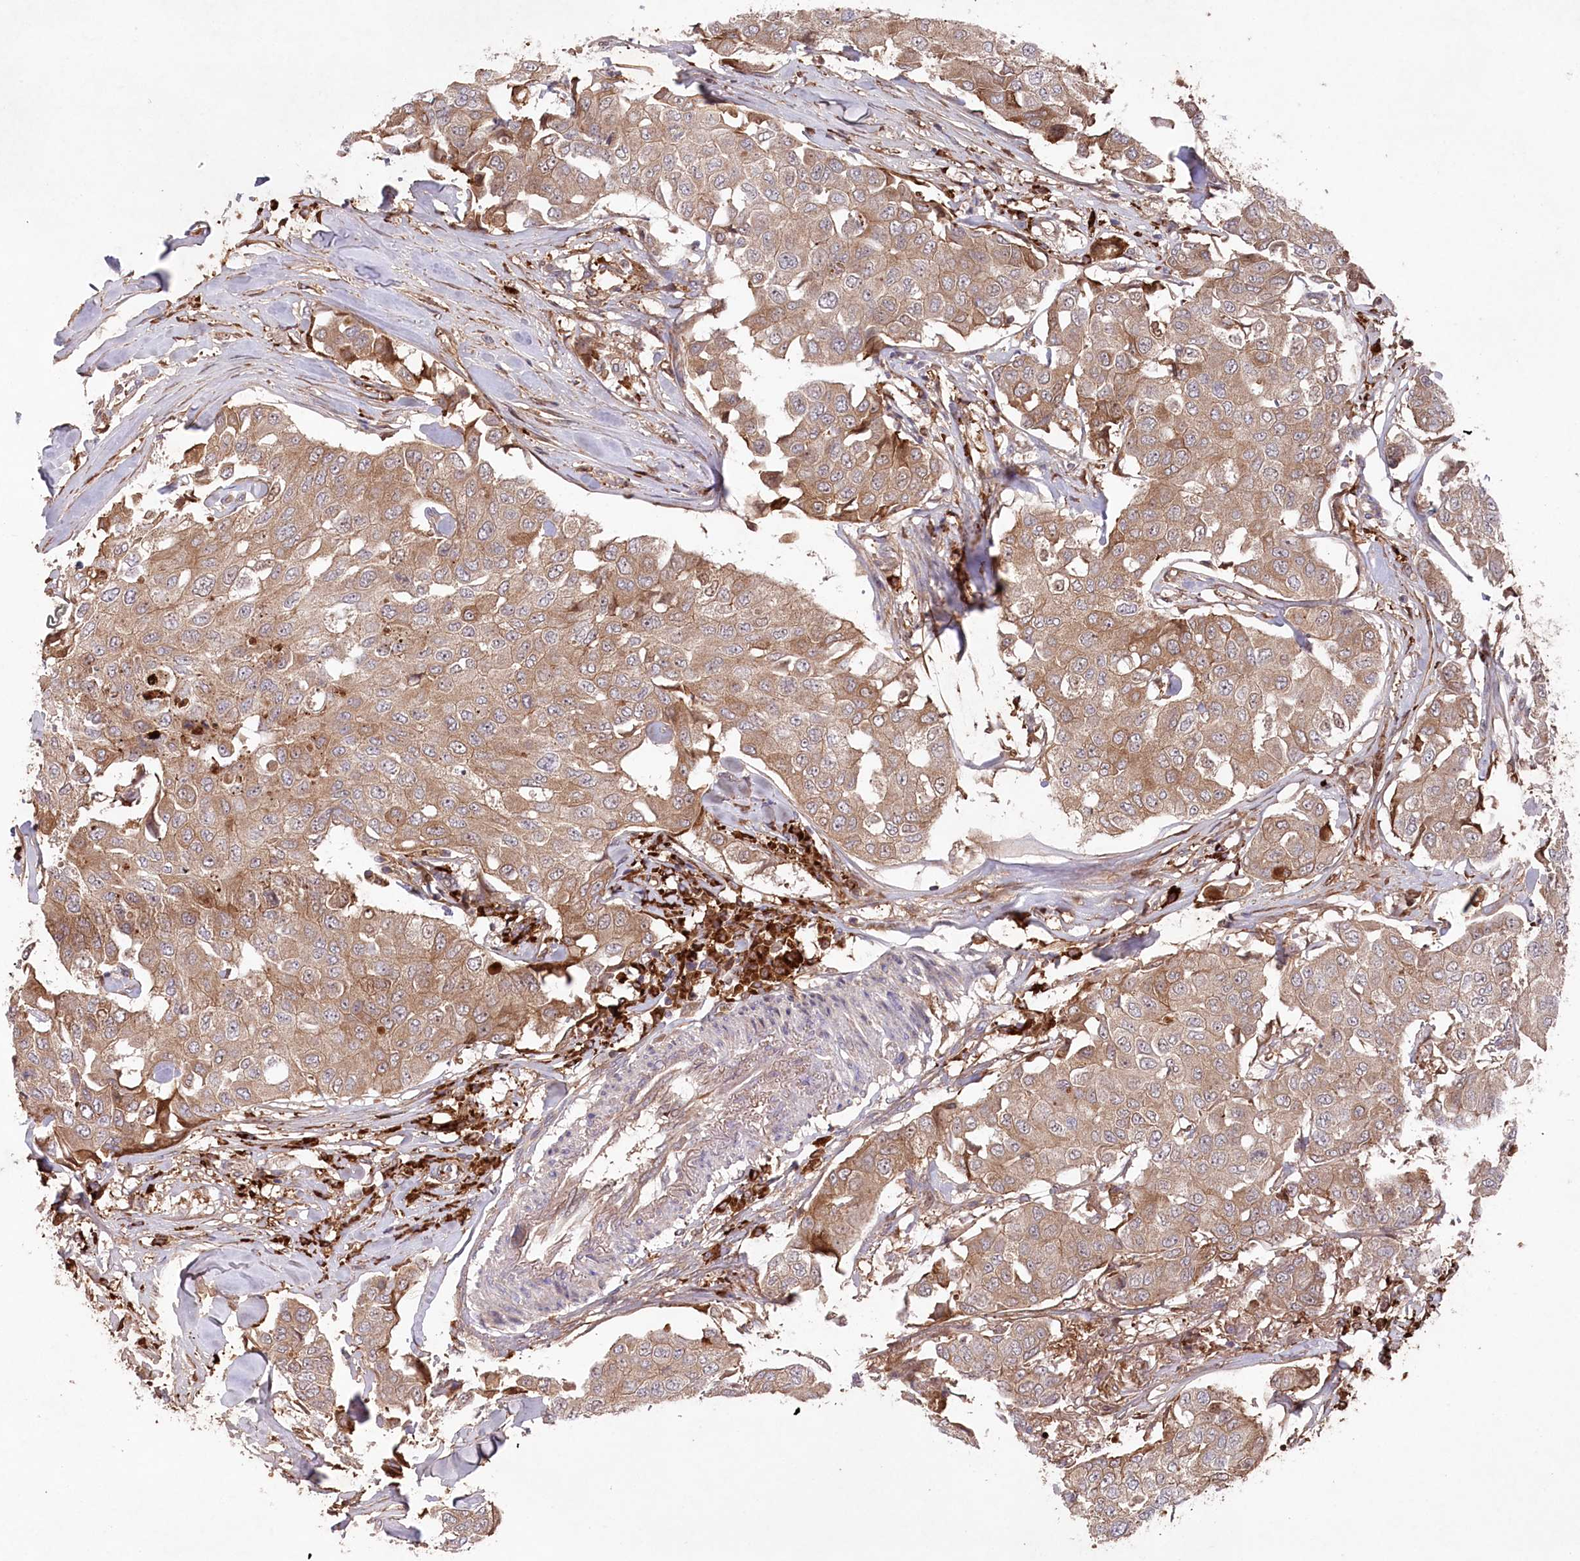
{"staining": {"intensity": "moderate", "quantity": ">75%", "location": "cytoplasmic/membranous"}, "tissue": "breast cancer", "cell_type": "Tumor cells", "image_type": "cancer", "snomed": [{"axis": "morphology", "description": "Duct carcinoma"}, {"axis": "topography", "description": "Breast"}], "caption": "Immunohistochemical staining of human breast infiltrating ductal carcinoma exhibits moderate cytoplasmic/membranous protein positivity in about >75% of tumor cells.", "gene": "PPP1R21", "patient": {"sex": "female", "age": 80}}